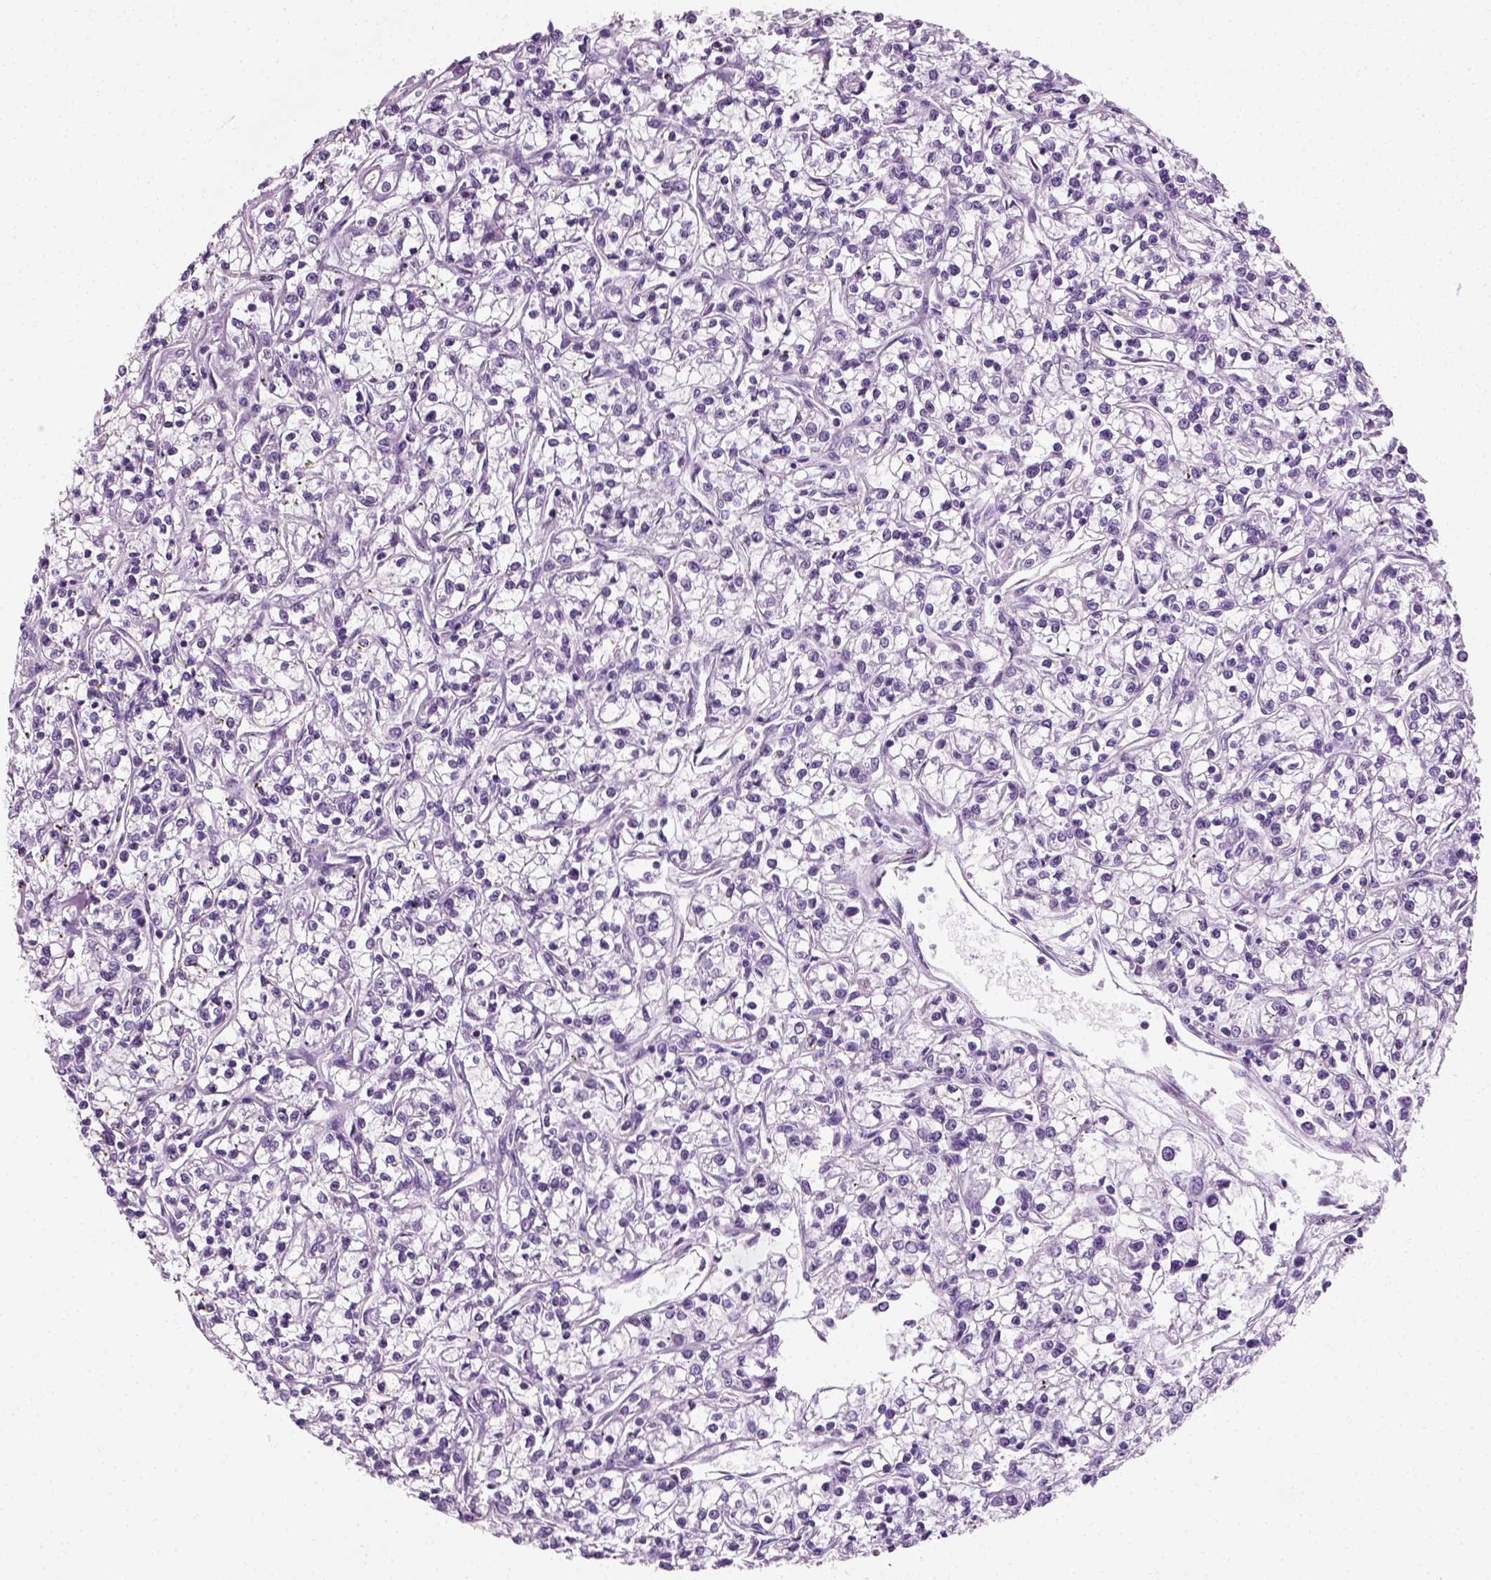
{"staining": {"intensity": "negative", "quantity": "none", "location": "none"}, "tissue": "renal cancer", "cell_type": "Tumor cells", "image_type": "cancer", "snomed": [{"axis": "morphology", "description": "Adenocarcinoma, NOS"}, {"axis": "topography", "description": "Kidney"}], "caption": "Immunohistochemistry (IHC) histopathology image of renal cancer stained for a protein (brown), which reveals no positivity in tumor cells.", "gene": "SPATA31E1", "patient": {"sex": "female", "age": 59}}